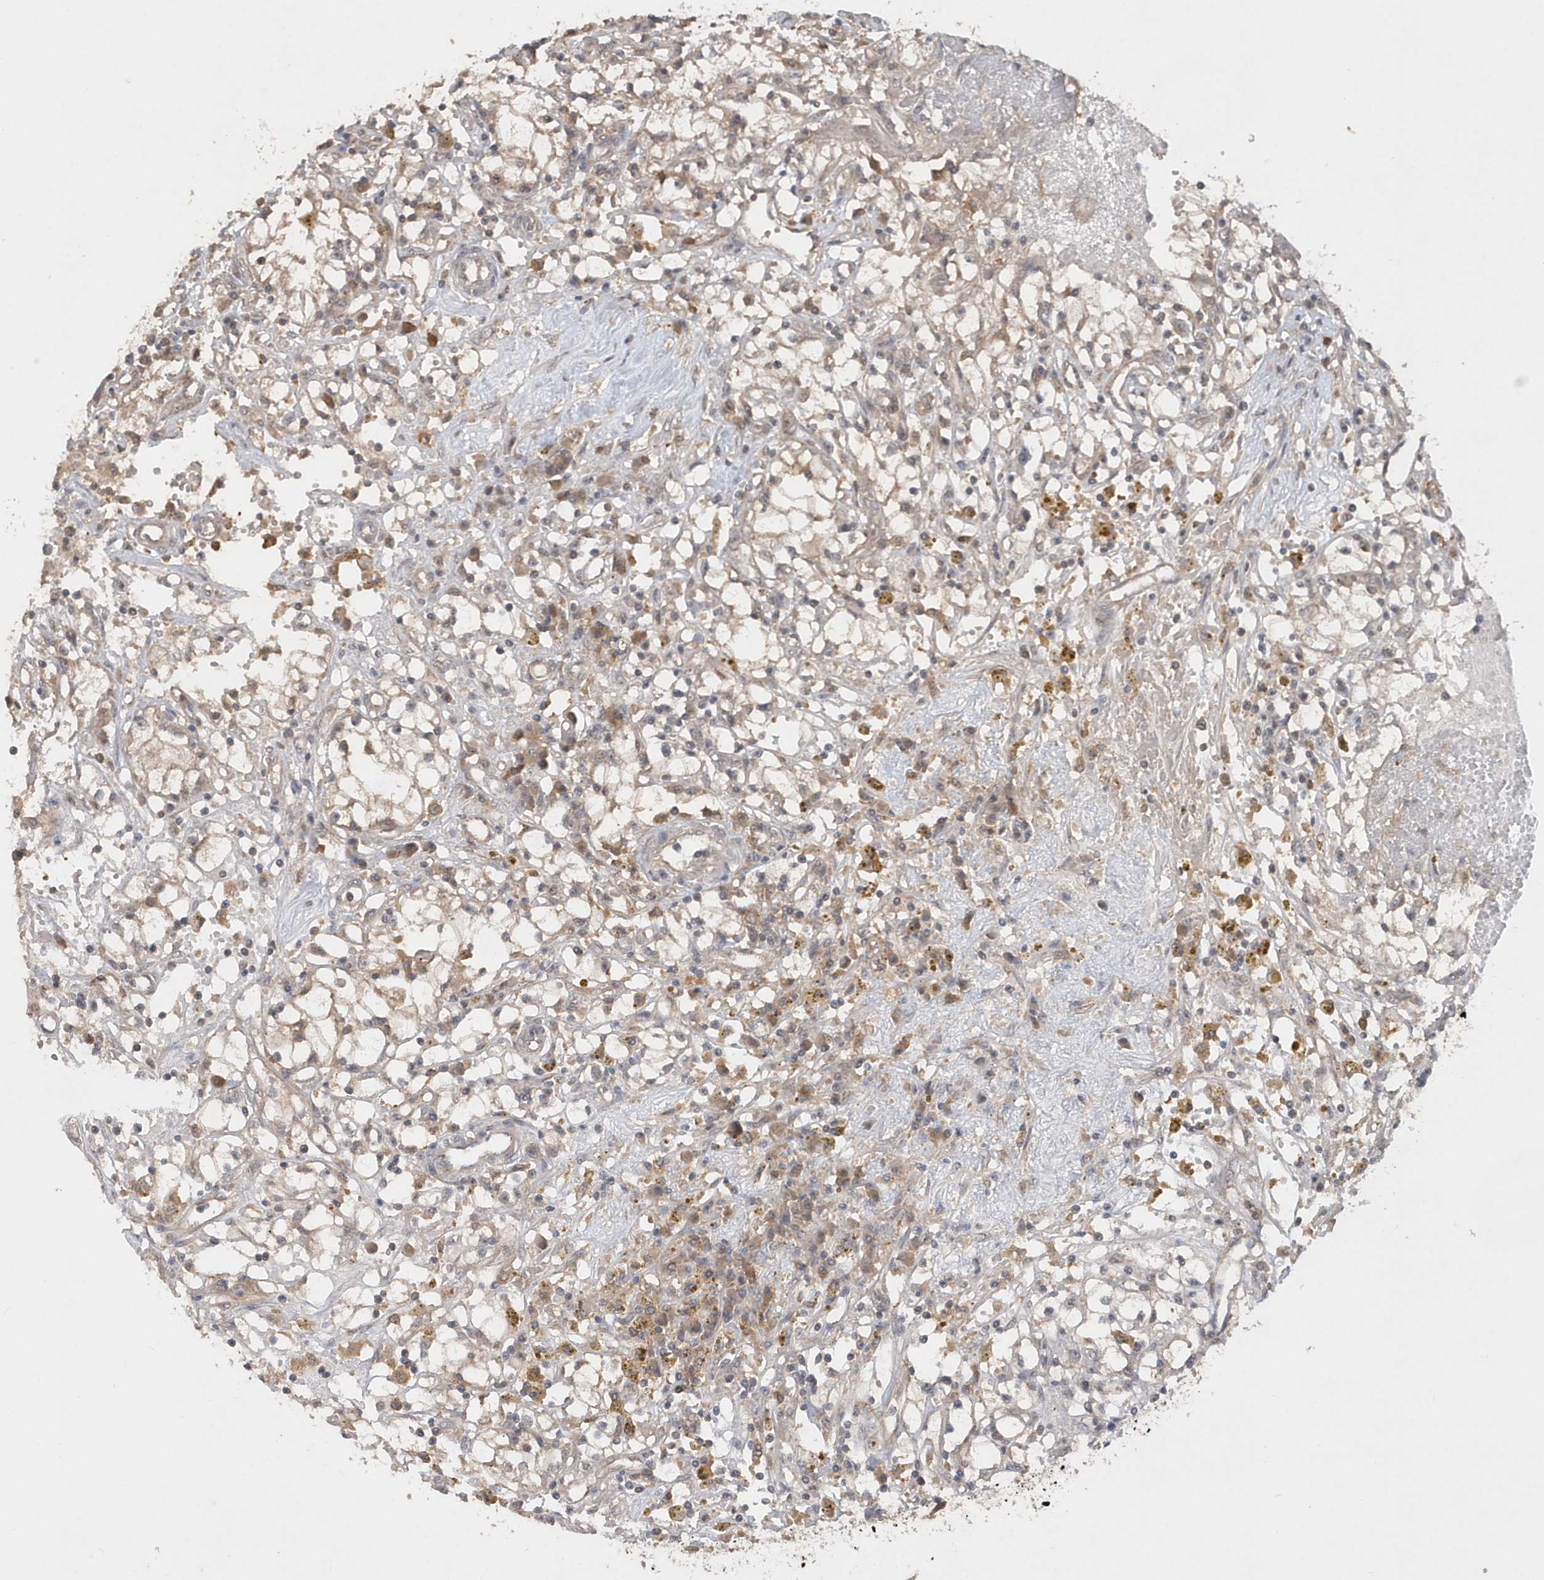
{"staining": {"intensity": "negative", "quantity": "none", "location": "none"}, "tissue": "renal cancer", "cell_type": "Tumor cells", "image_type": "cancer", "snomed": [{"axis": "morphology", "description": "Adenocarcinoma, NOS"}, {"axis": "topography", "description": "Kidney"}], "caption": "Tumor cells show no significant protein staining in renal cancer (adenocarcinoma). (Immunohistochemistry (ihc), brightfield microscopy, high magnification).", "gene": "RPE", "patient": {"sex": "male", "age": 56}}